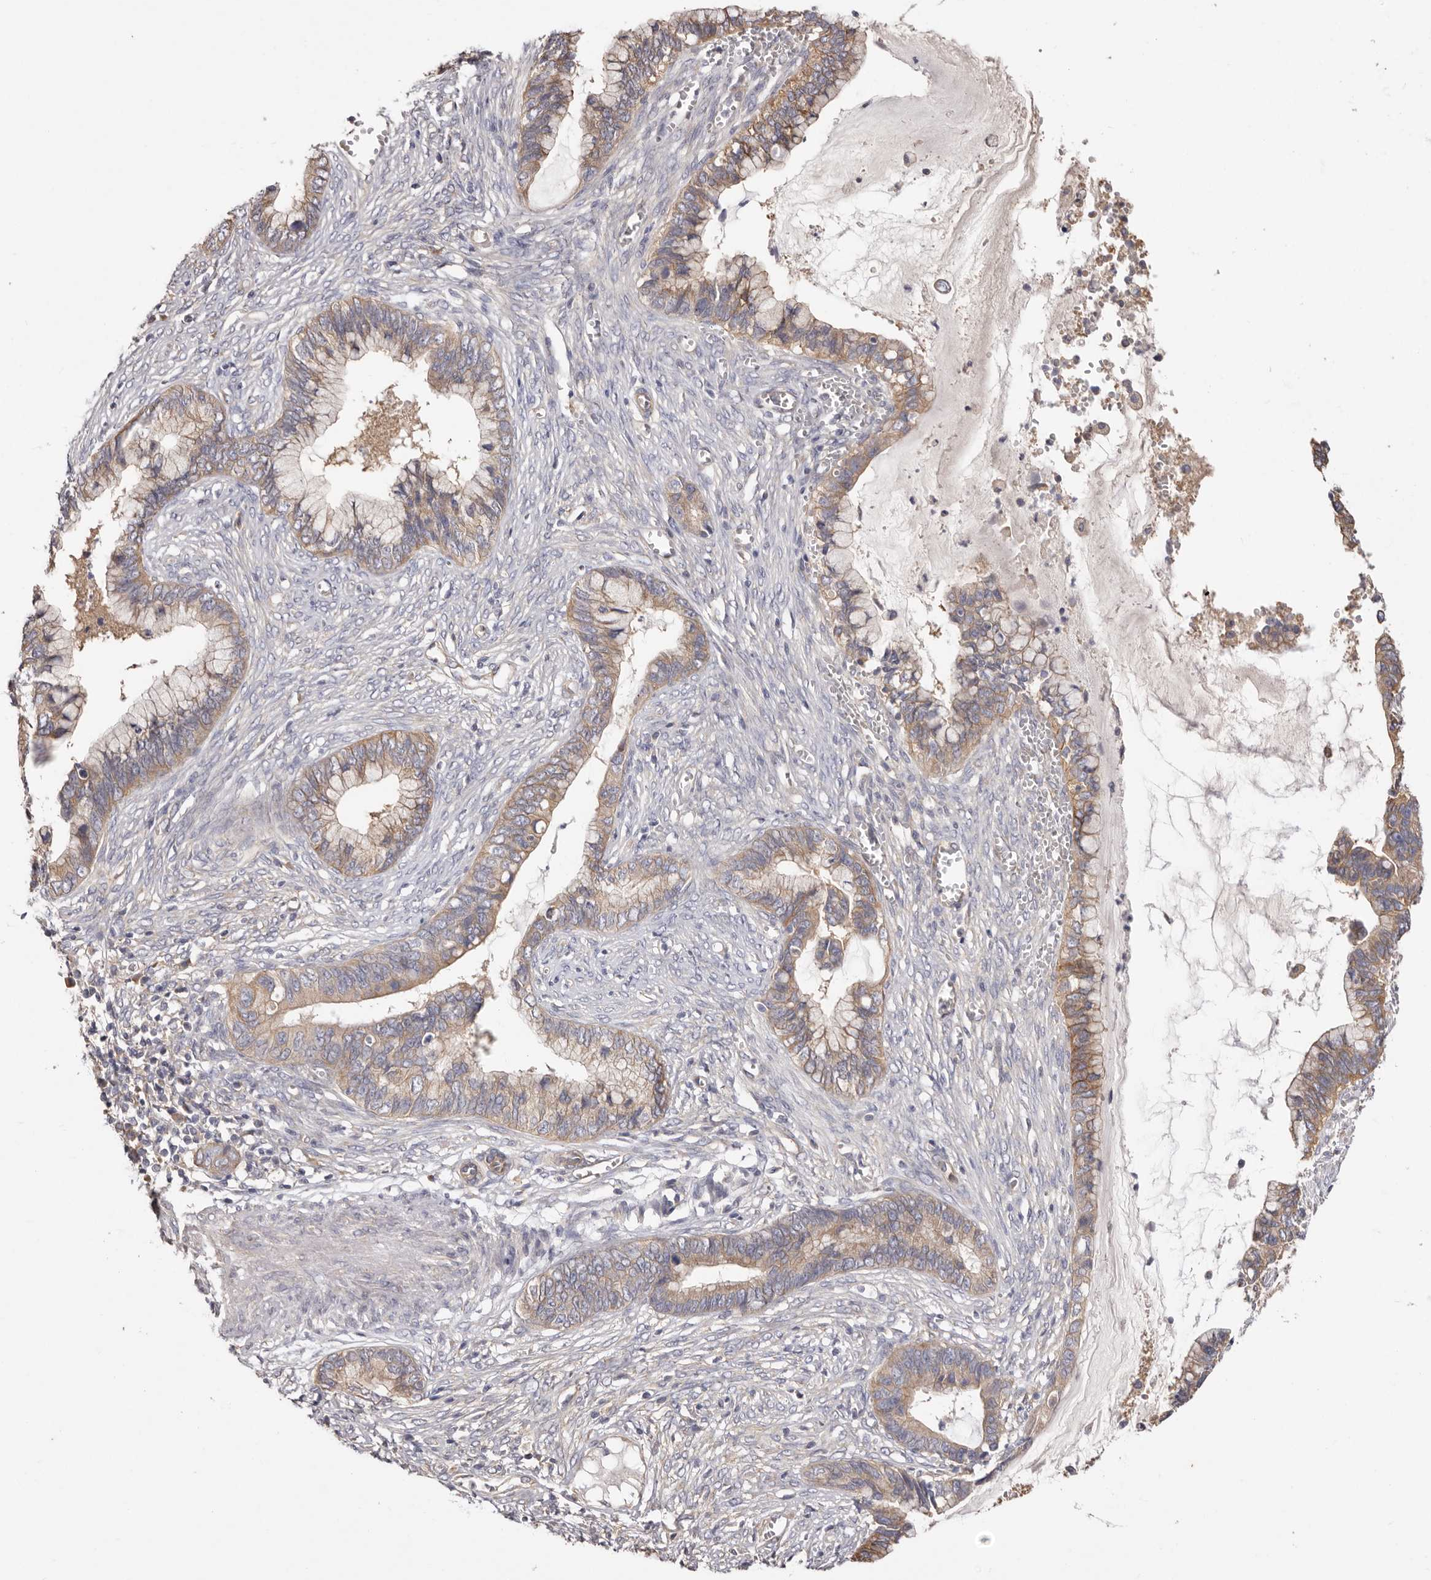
{"staining": {"intensity": "moderate", "quantity": ">75%", "location": "cytoplasmic/membranous"}, "tissue": "cervical cancer", "cell_type": "Tumor cells", "image_type": "cancer", "snomed": [{"axis": "morphology", "description": "Adenocarcinoma, NOS"}, {"axis": "topography", "description": "Cervix"}], "caption": "Cervical cancer stained with IHC shows moderate cytoplasmic/membranous expression in about >75% of tumor cells.", "gene": "FAM167B", "patient": {"sex": "female", "age": 44}}